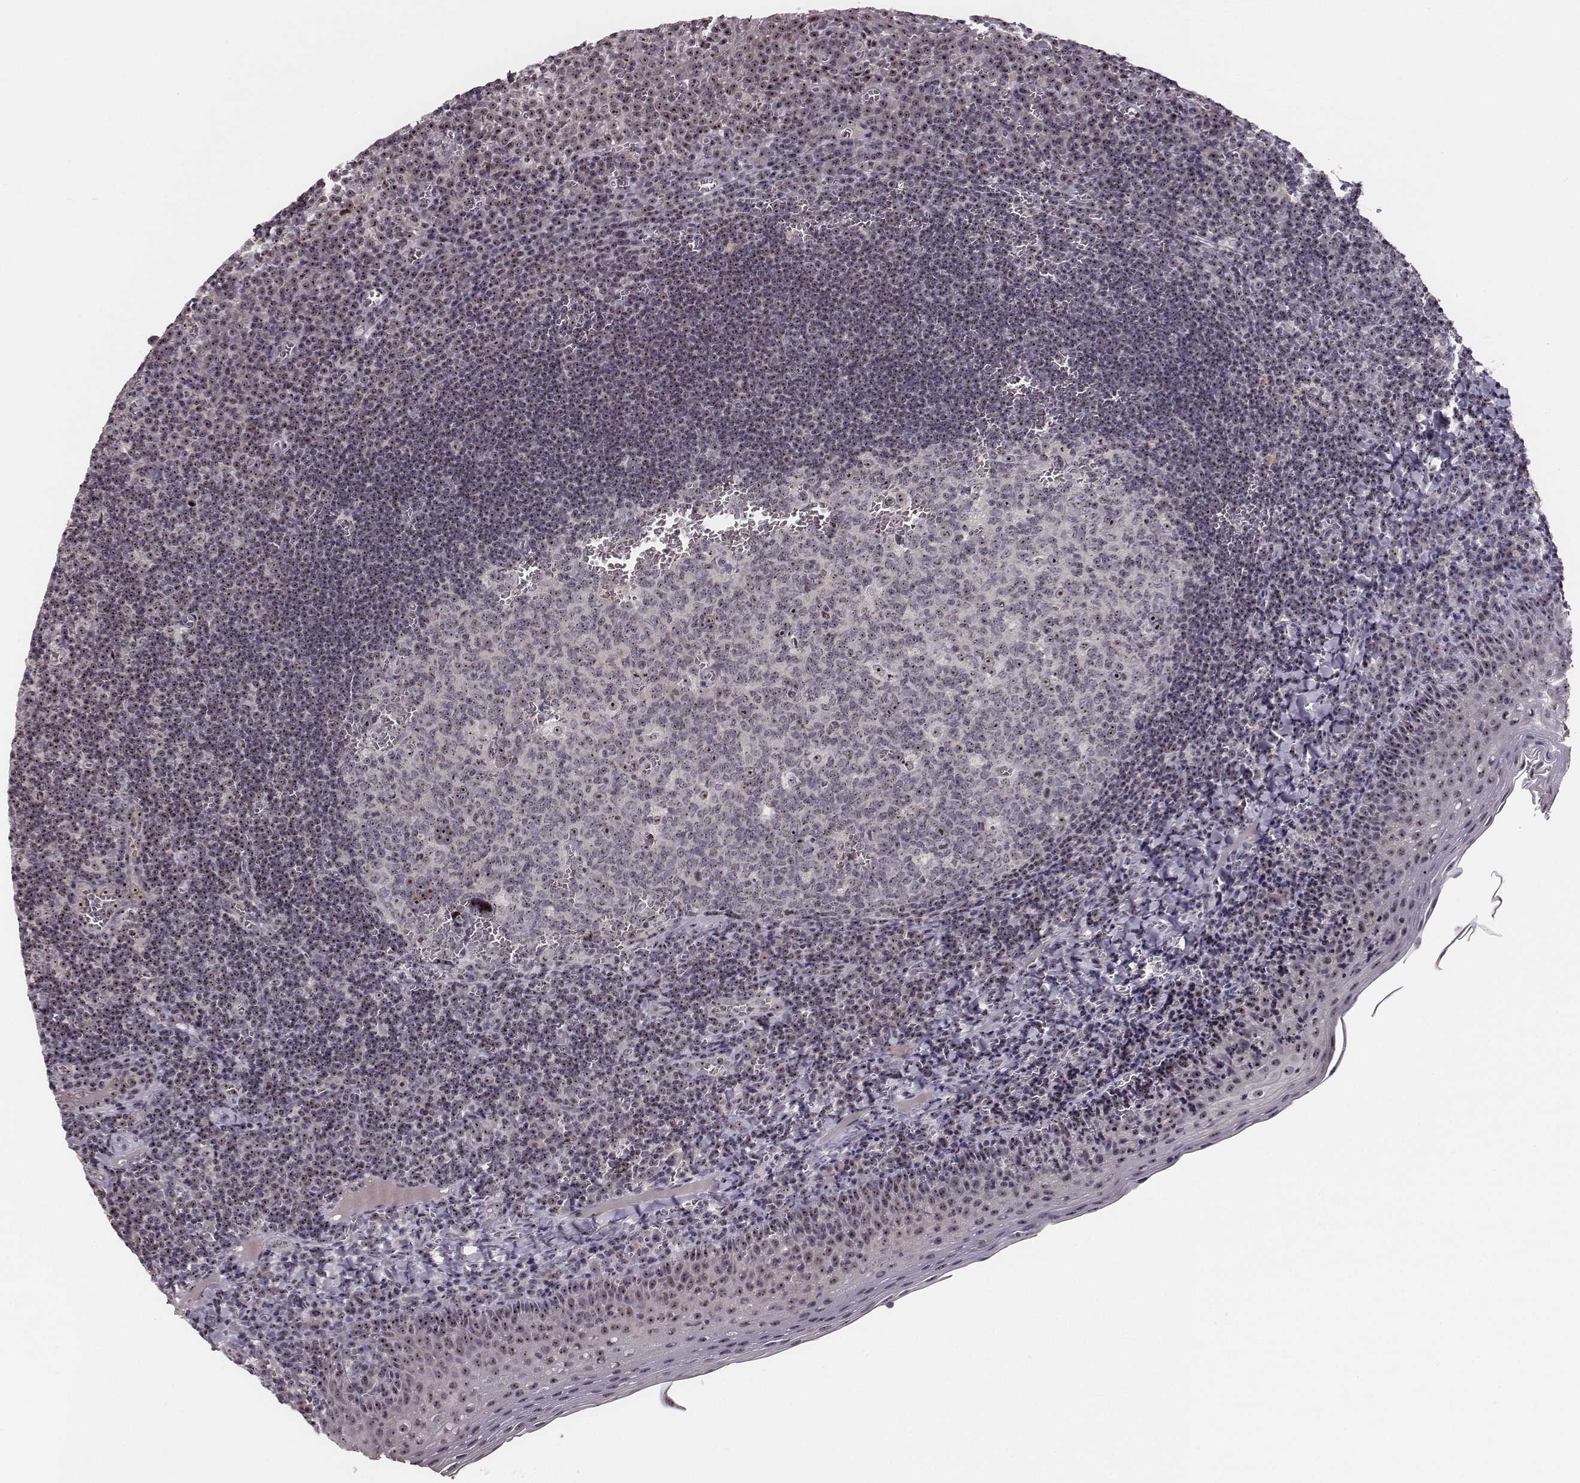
{"staining": {"intensity": "moderate", "quantity": ">75%", "location": "nuclear"}, "tissue": "tonsil", "cell_type": "Germinal center cells", "image_type": "normal", "snomed": [{"axis": "morphology", "description": "Normal tissue, NOS"}, {"axis": "morphology", "description": "Inflammation, NOS"}, {"axis": "topography", "description": "Tonsil"}], "caption": "This is a micrograph of immunohistochemistry (IHC) staining of normal tonsil, which shows moderate positivity in the nuclear of germinal center cells.", "gene": "NOP56", "patient": {"sex": "female", "age": 31}}